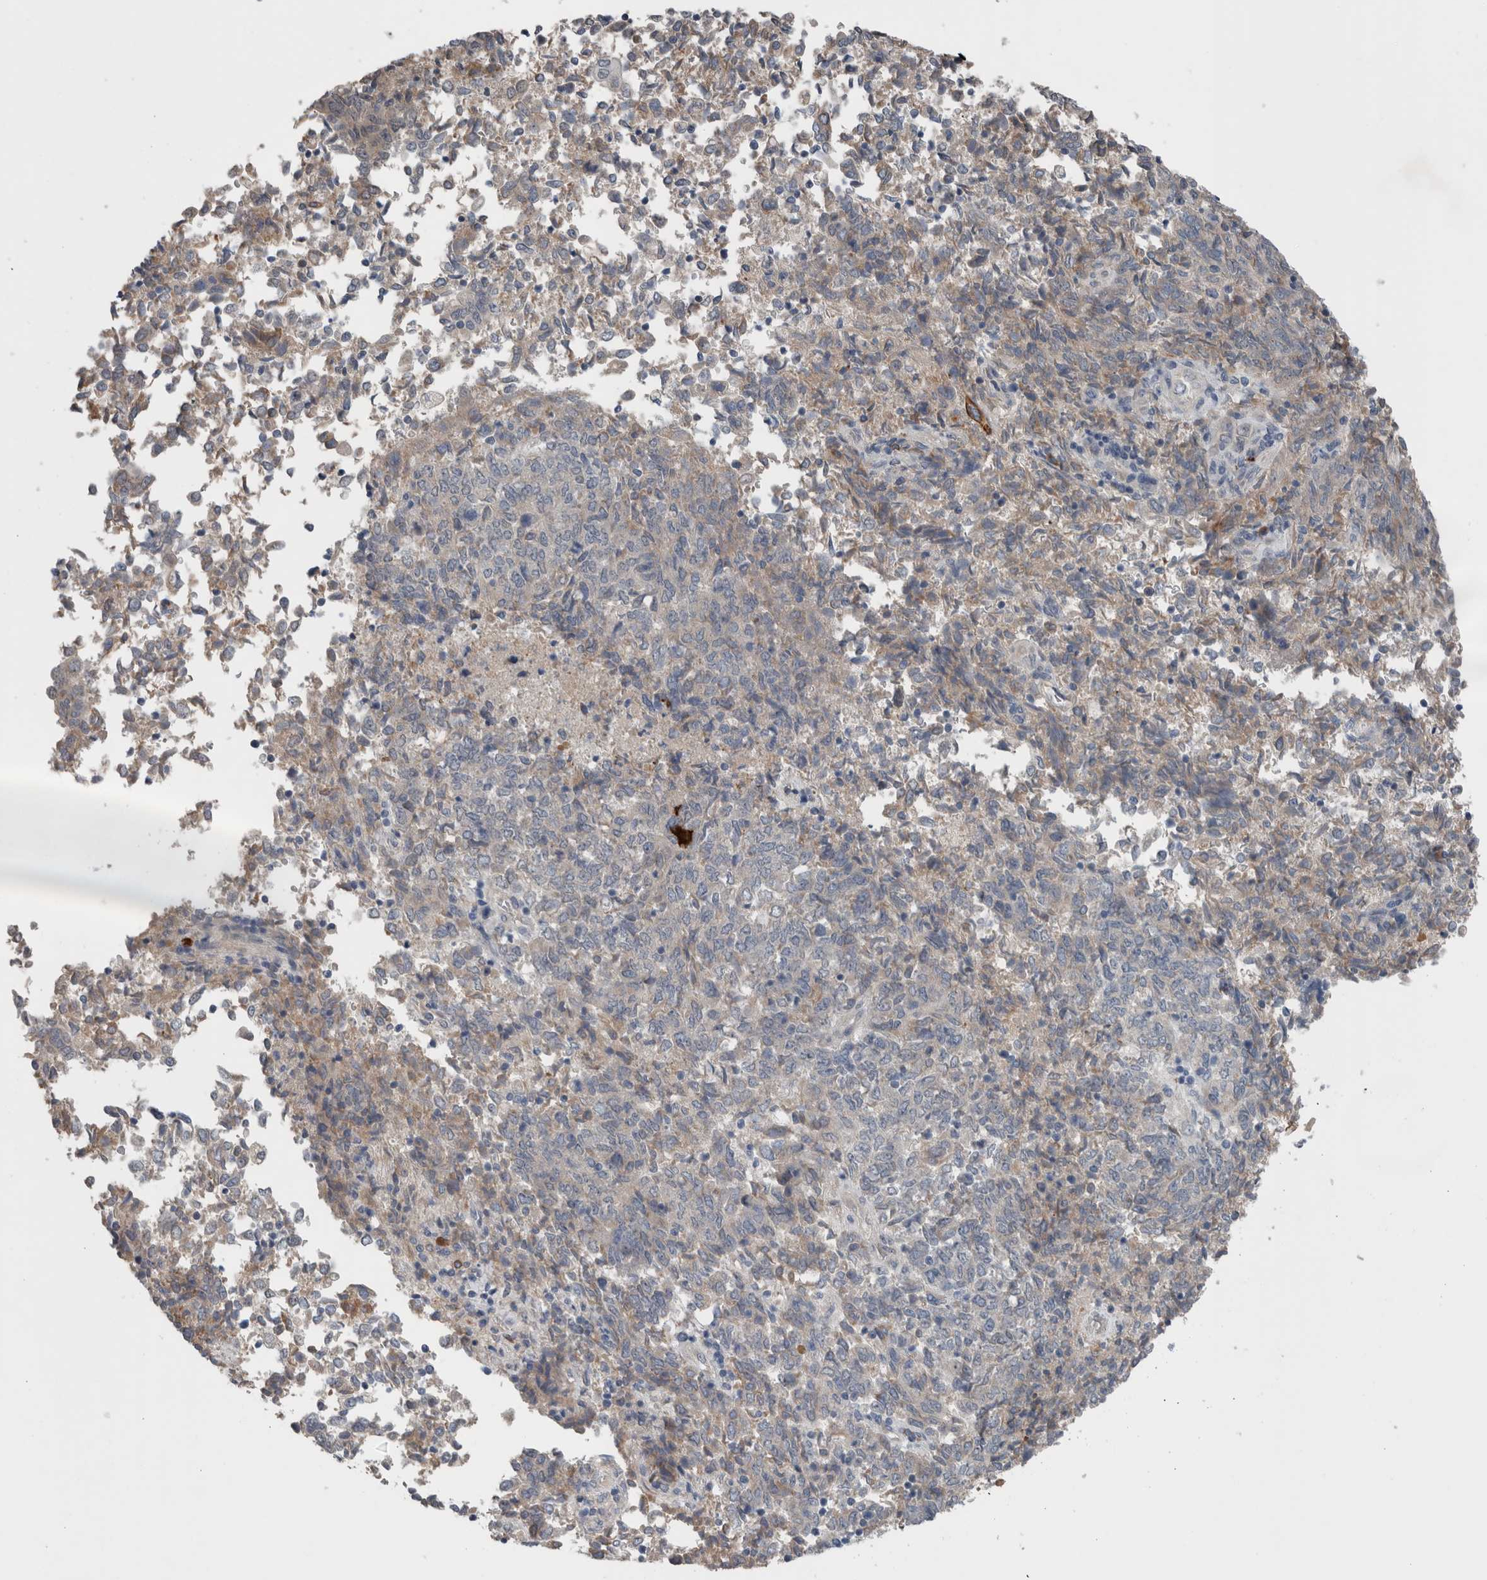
{"staining": {"intensity": "weak", "quantity": "<25%", "location": "cytoplasmic/membranous"}, "tissue": "endometrial cancer", "cell_type": "Tumor cells", "image_type": "cancer", "snomed": [{"axis": "morphology", "description": "Adenocarcinoma, NOS"}, {"axis": "topography", "description": "Endometrium"}], "caption": "Histopathology image shows no significant protein positivity in tumor cells of adenocarcinoma (endometrial).", "gene": "CRNN", "patient": {"sex": "female", "age": 80}}